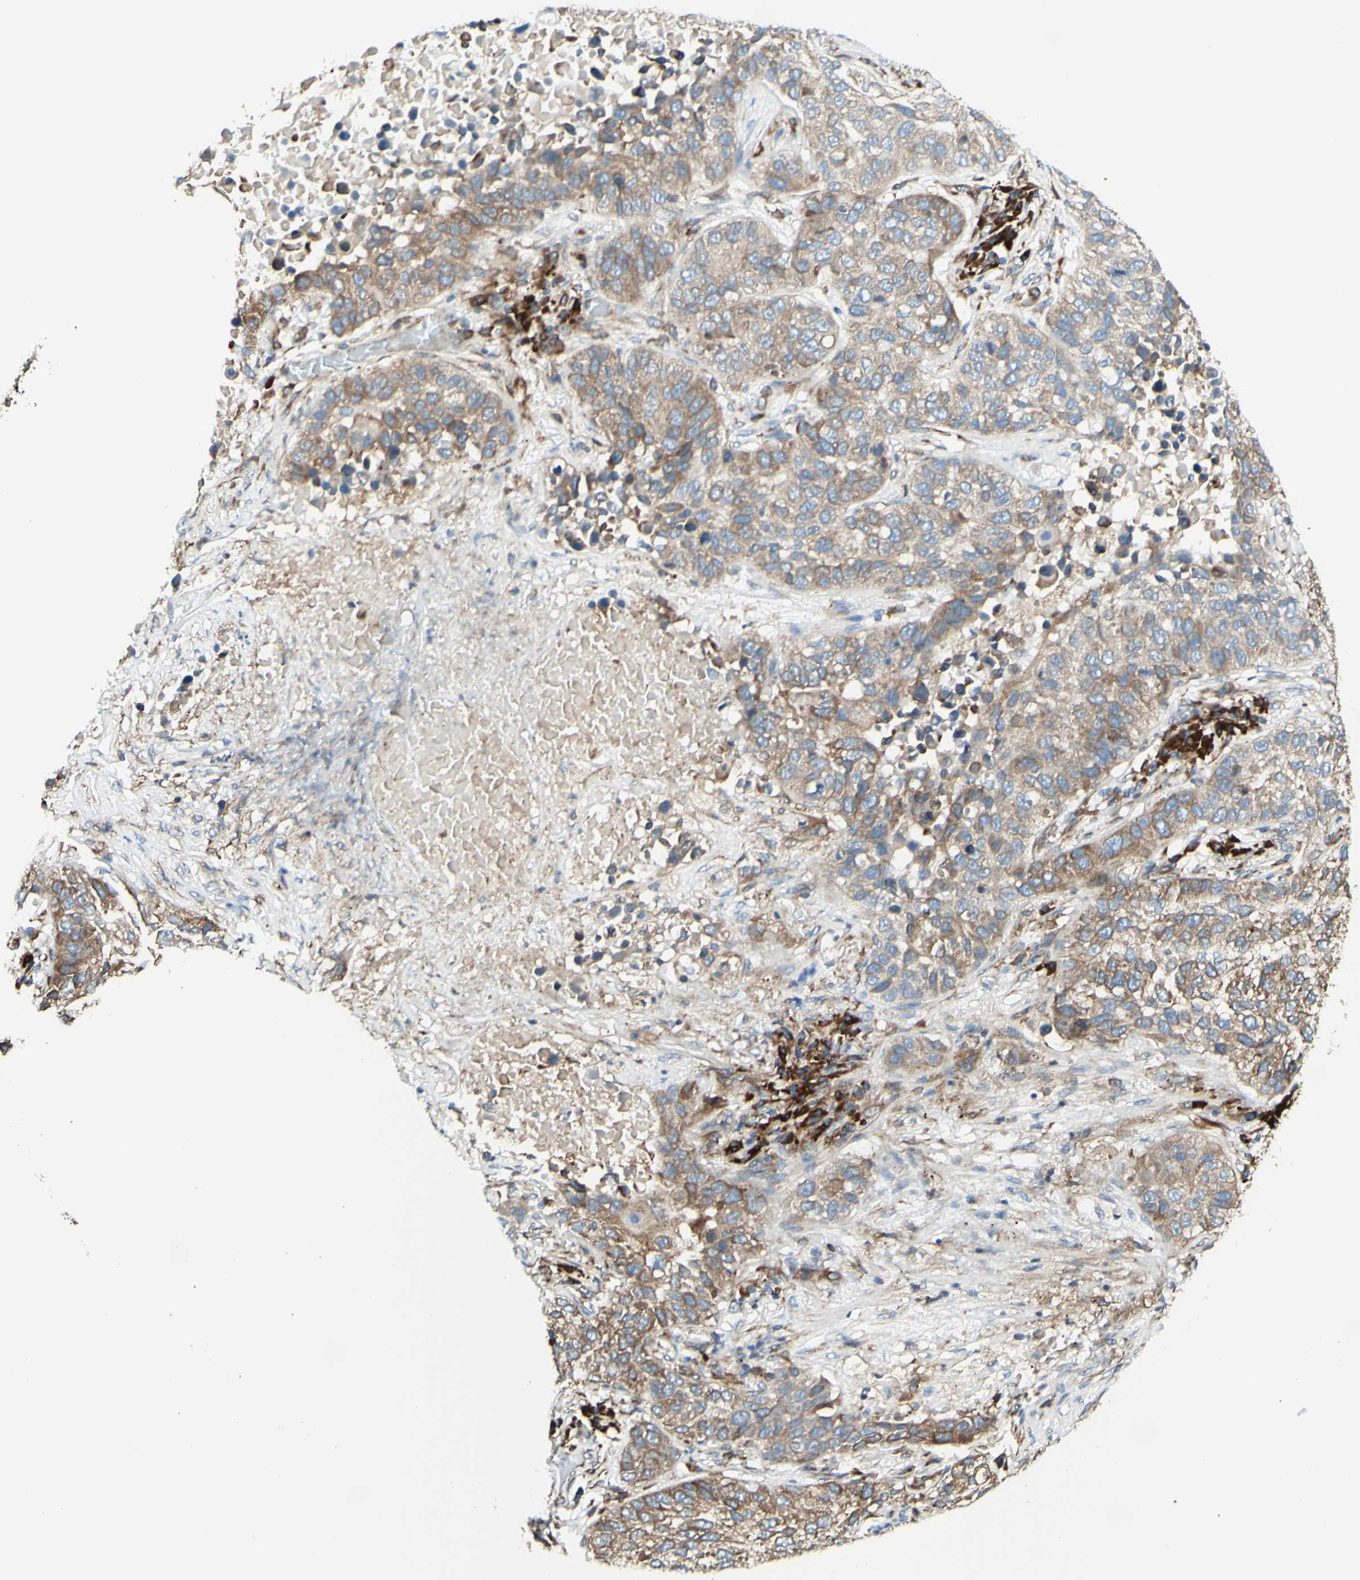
{"staining": {"intensity": "moderate", "quantity": ">75%", "location": "cytoplasmic/membranous"}, "tissue": "lung cancer", "cell_type": "Tumor cells", "image_type": "cancer", "snomed": [{"axis": "morphology", "description": "Squamous cell carcinoma, NOS"}, {"axis": "topography", "description": "Lung"}], "caption": "Protein staining exhibits moderate cytoplasmic/membranous positivity in about >75% of tumor cells in squamous cell carcinoma (lung).", "gene": "DNAJB11", "patient": {"sex": "male", "age": 57}}